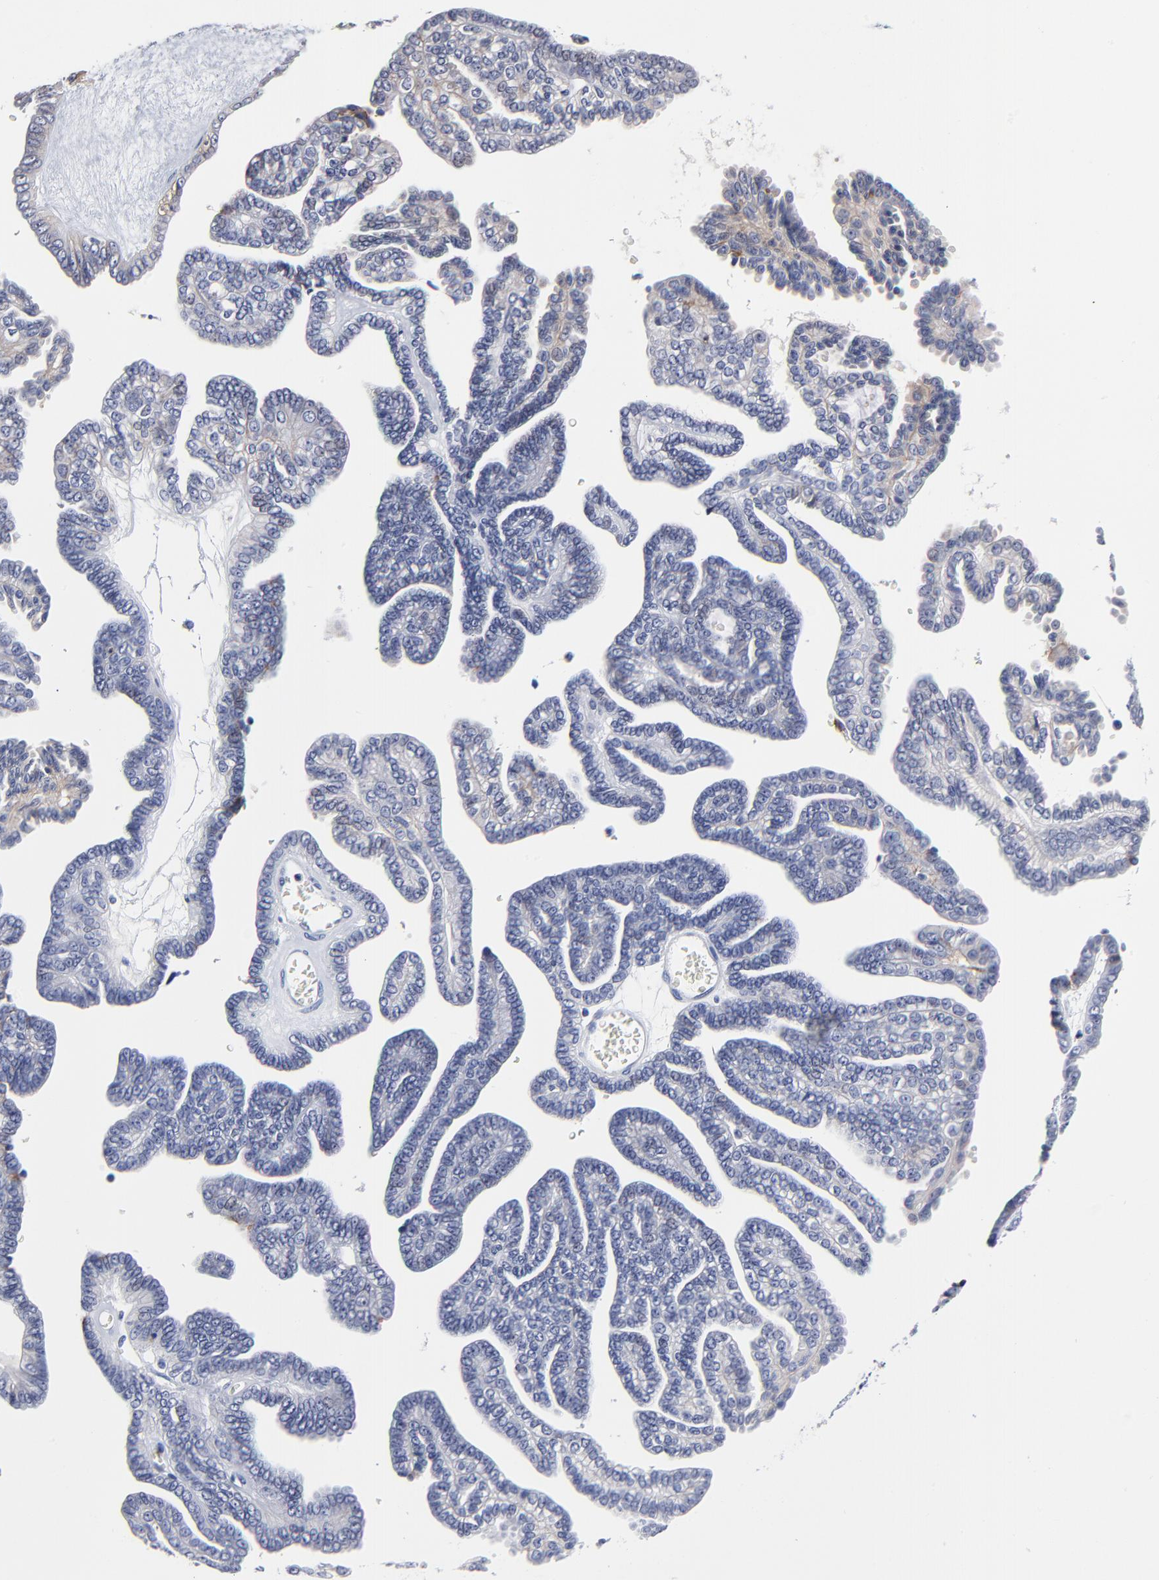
{"staining": {"intensity": "negative", "quantity": "none", "location": "none"}, "tissue": "ovarian cancer", "cell_type": "Tumor cells", "image_type": "cancer", "snomed": [{"axis": "morphology", "description": "Cystadenocarcinoma, serous, NOS"}, {"axis": "topography", "description": "Ovary"}], "caption": "Tumor cells show no significant protein staining in serous cystadenocarcinoma (ovarian).", "gene": "CXADR", "patient": {"sex": "female", "age": 71}}